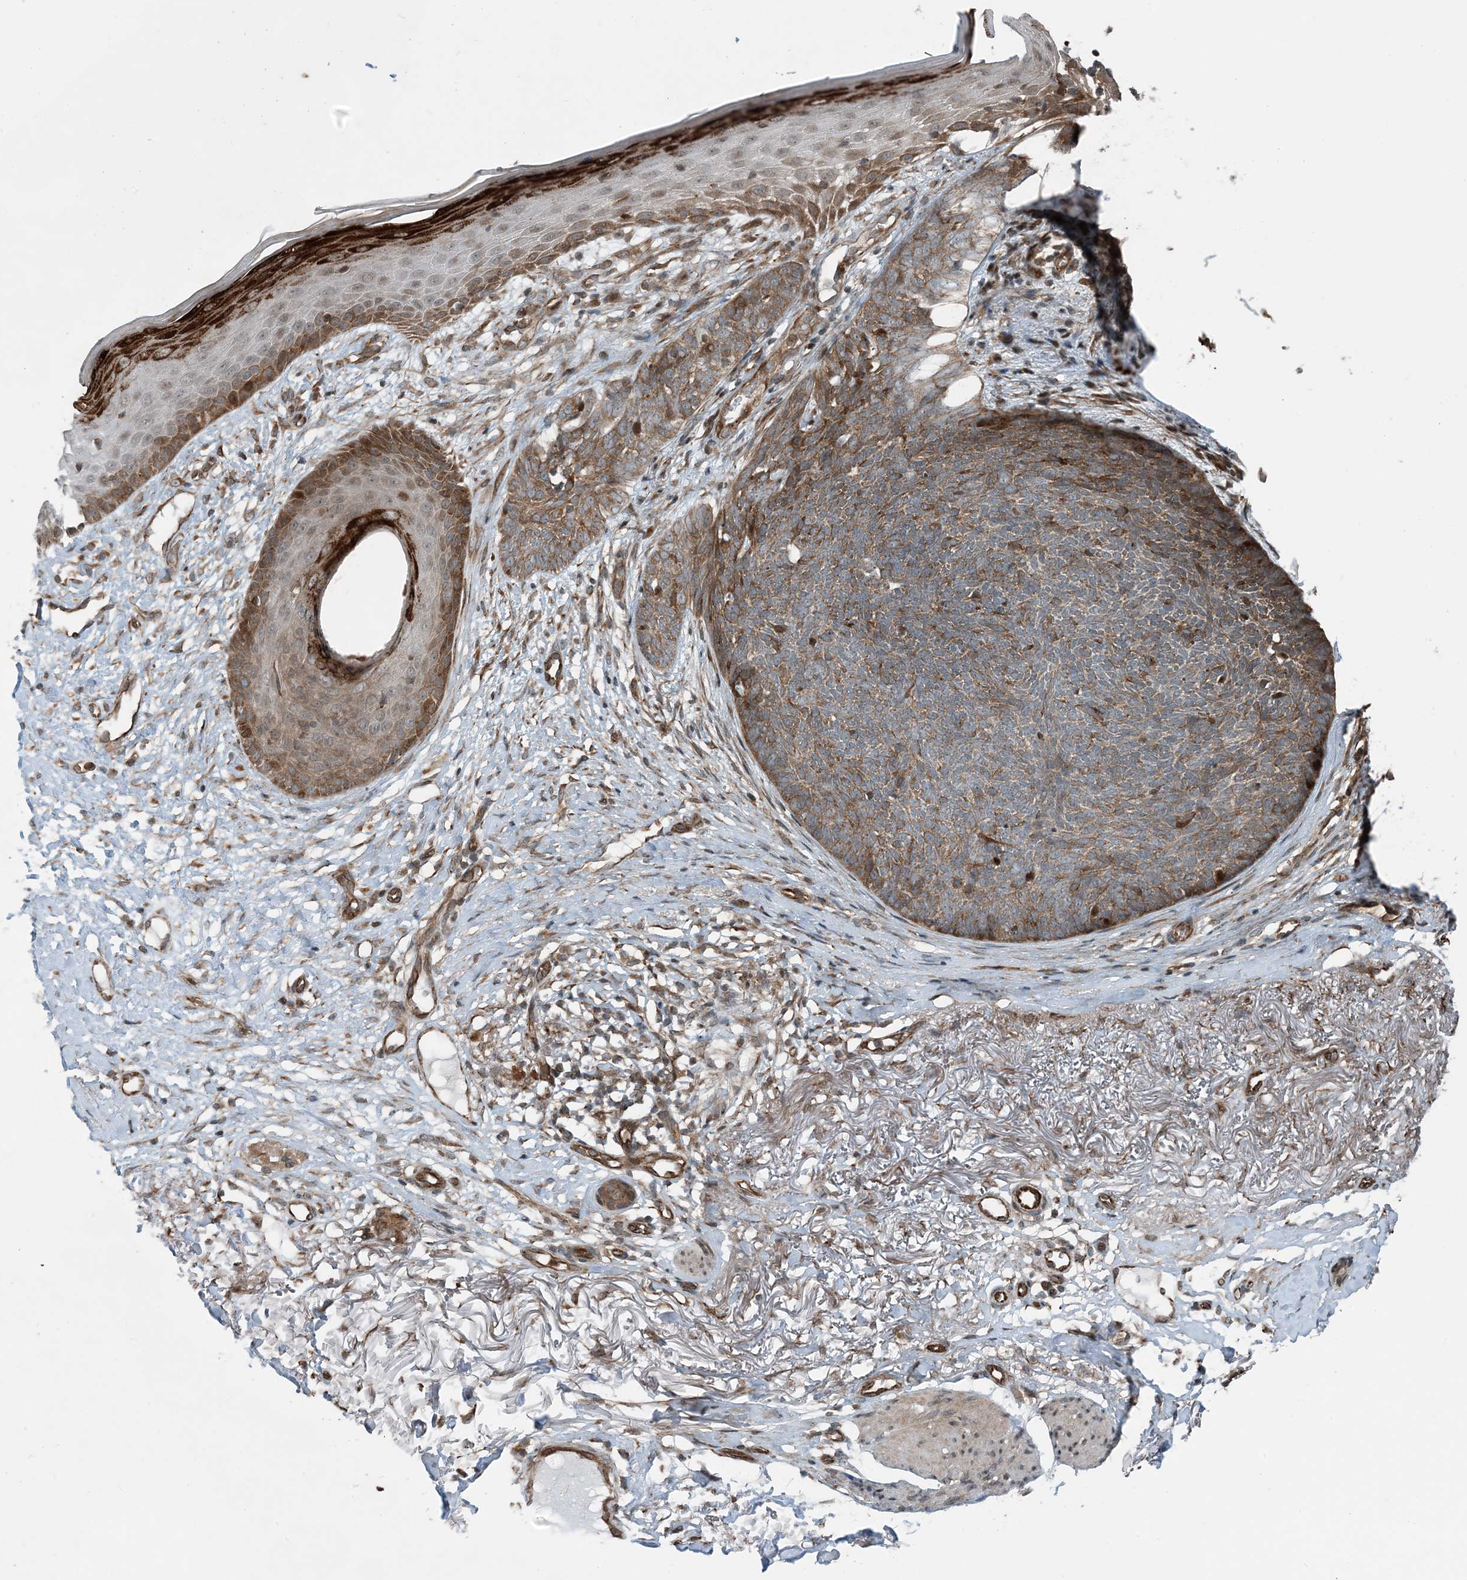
{"staining": {"intensity": "moderate", "quantity": "25%-75%", "location": "cytoplasmic/membranous"}, "tissue": "skin cancer", "cell_type": "Tumor cells", "image_type": "cancer", "snomed": [{"axis": "morphology", "description": "Basal cell carcinoma"}, {"axis": "topography", "description": "Skin"}], "caption": "Immunohistochemical staining of human basal cell carcinoma (skin) displays moderate cytoplasmic/membranous protein staining in approximately 25%-75% of tumor cells.", "gene": "EDEM2", "patient": {"sex": "female", "age": 70}}